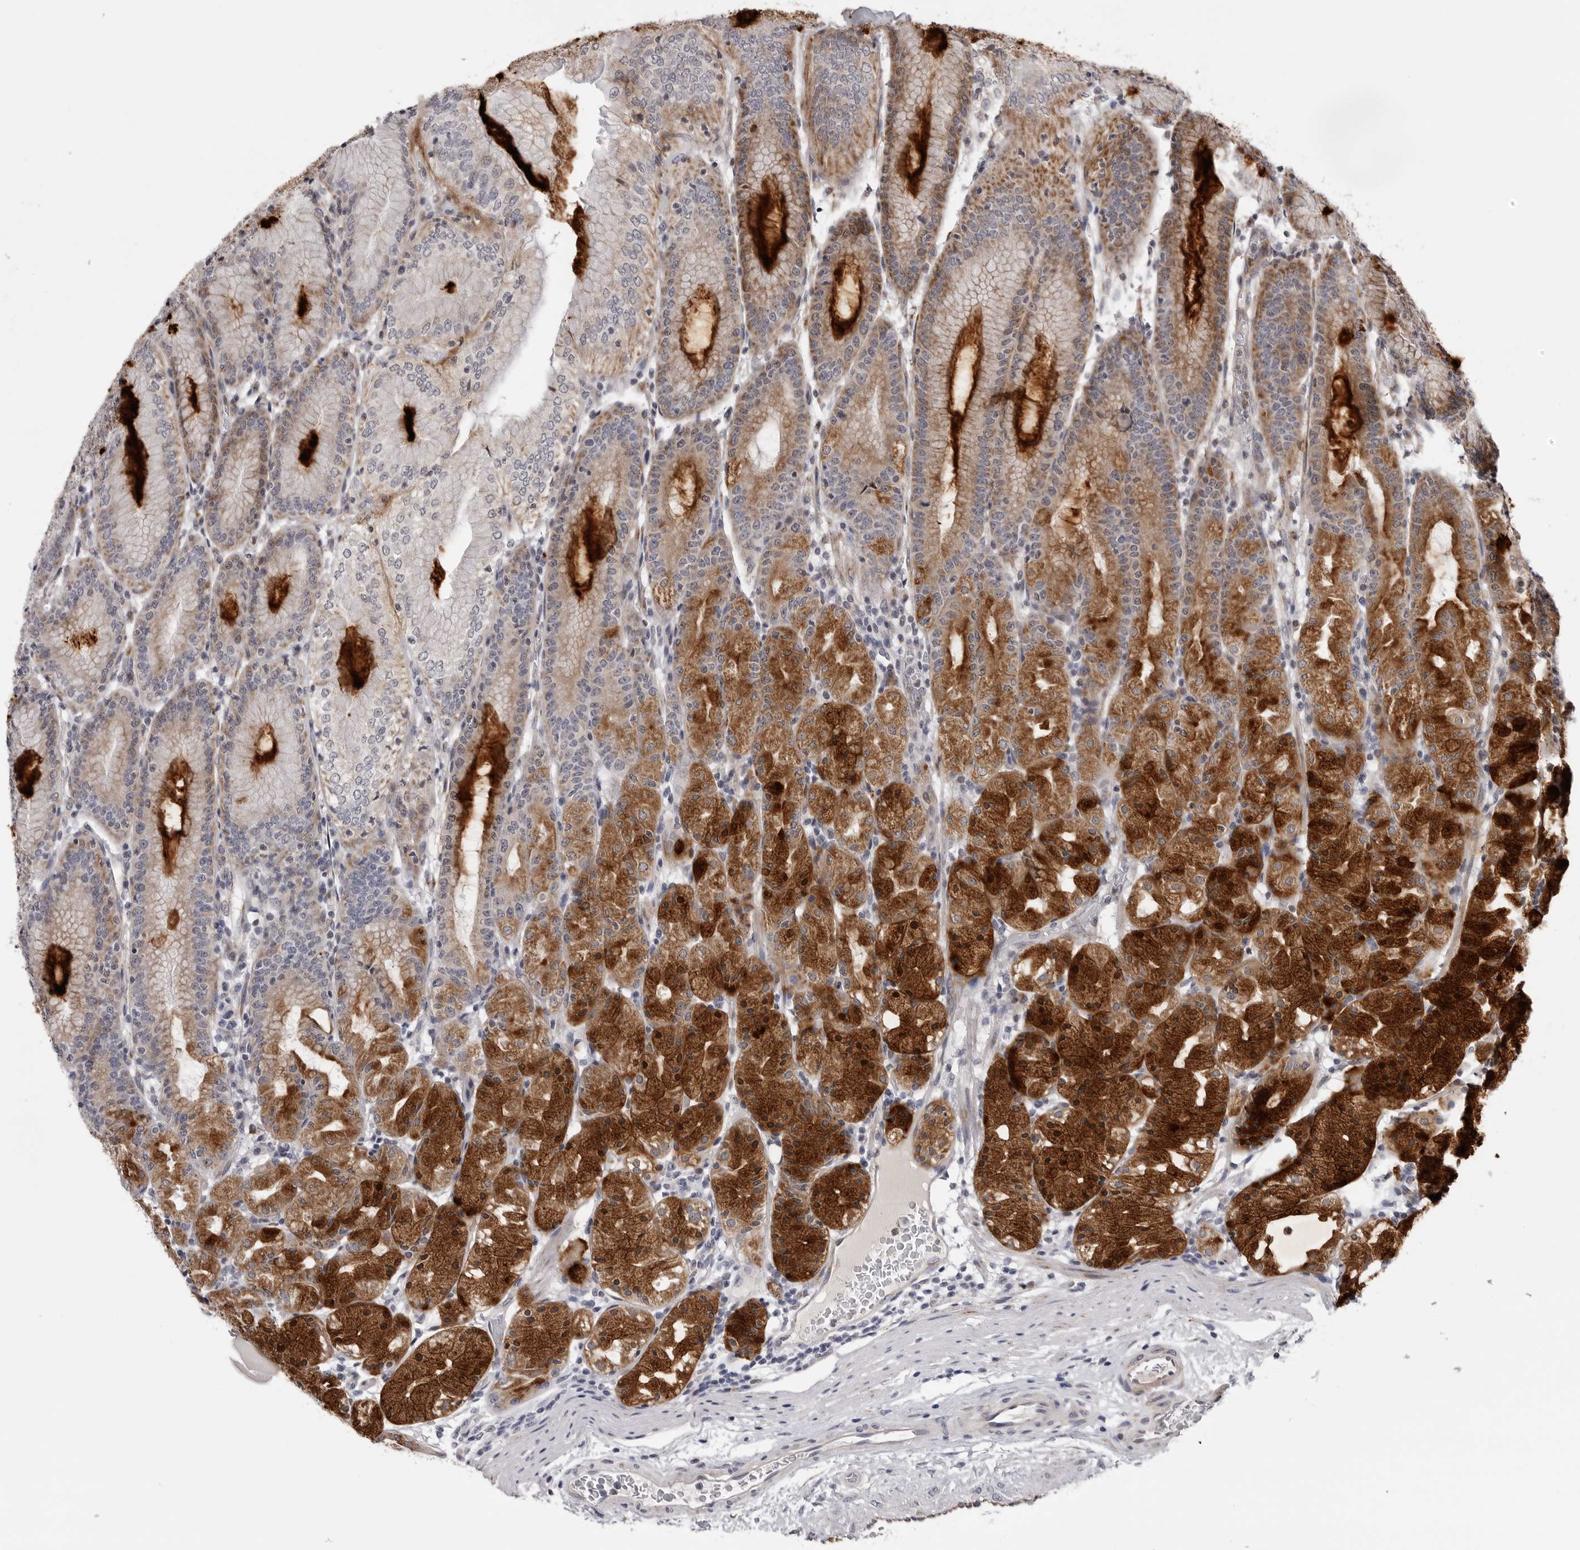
{"staining": {"intensity": "strong", "quantity": "25%-75%", "location": "cytoplasmic/membranous"}, "tissue": "stomach", "cell_type": "Glandular cells", "image_type": "normal", "snomed": [{"axis": "morphology", "description": "Normal tissue, NOS"}, {"axis": "topography", "description": "Stomach, upper"}], "caption": "Human stomach stained for a protein (brown) reveals strong cytoplasmic/membranous positive positivity in approximately 25%-75% of glandular cells.", "gene": "CDK20", "patient": {"sex": "male", "age": 48}}